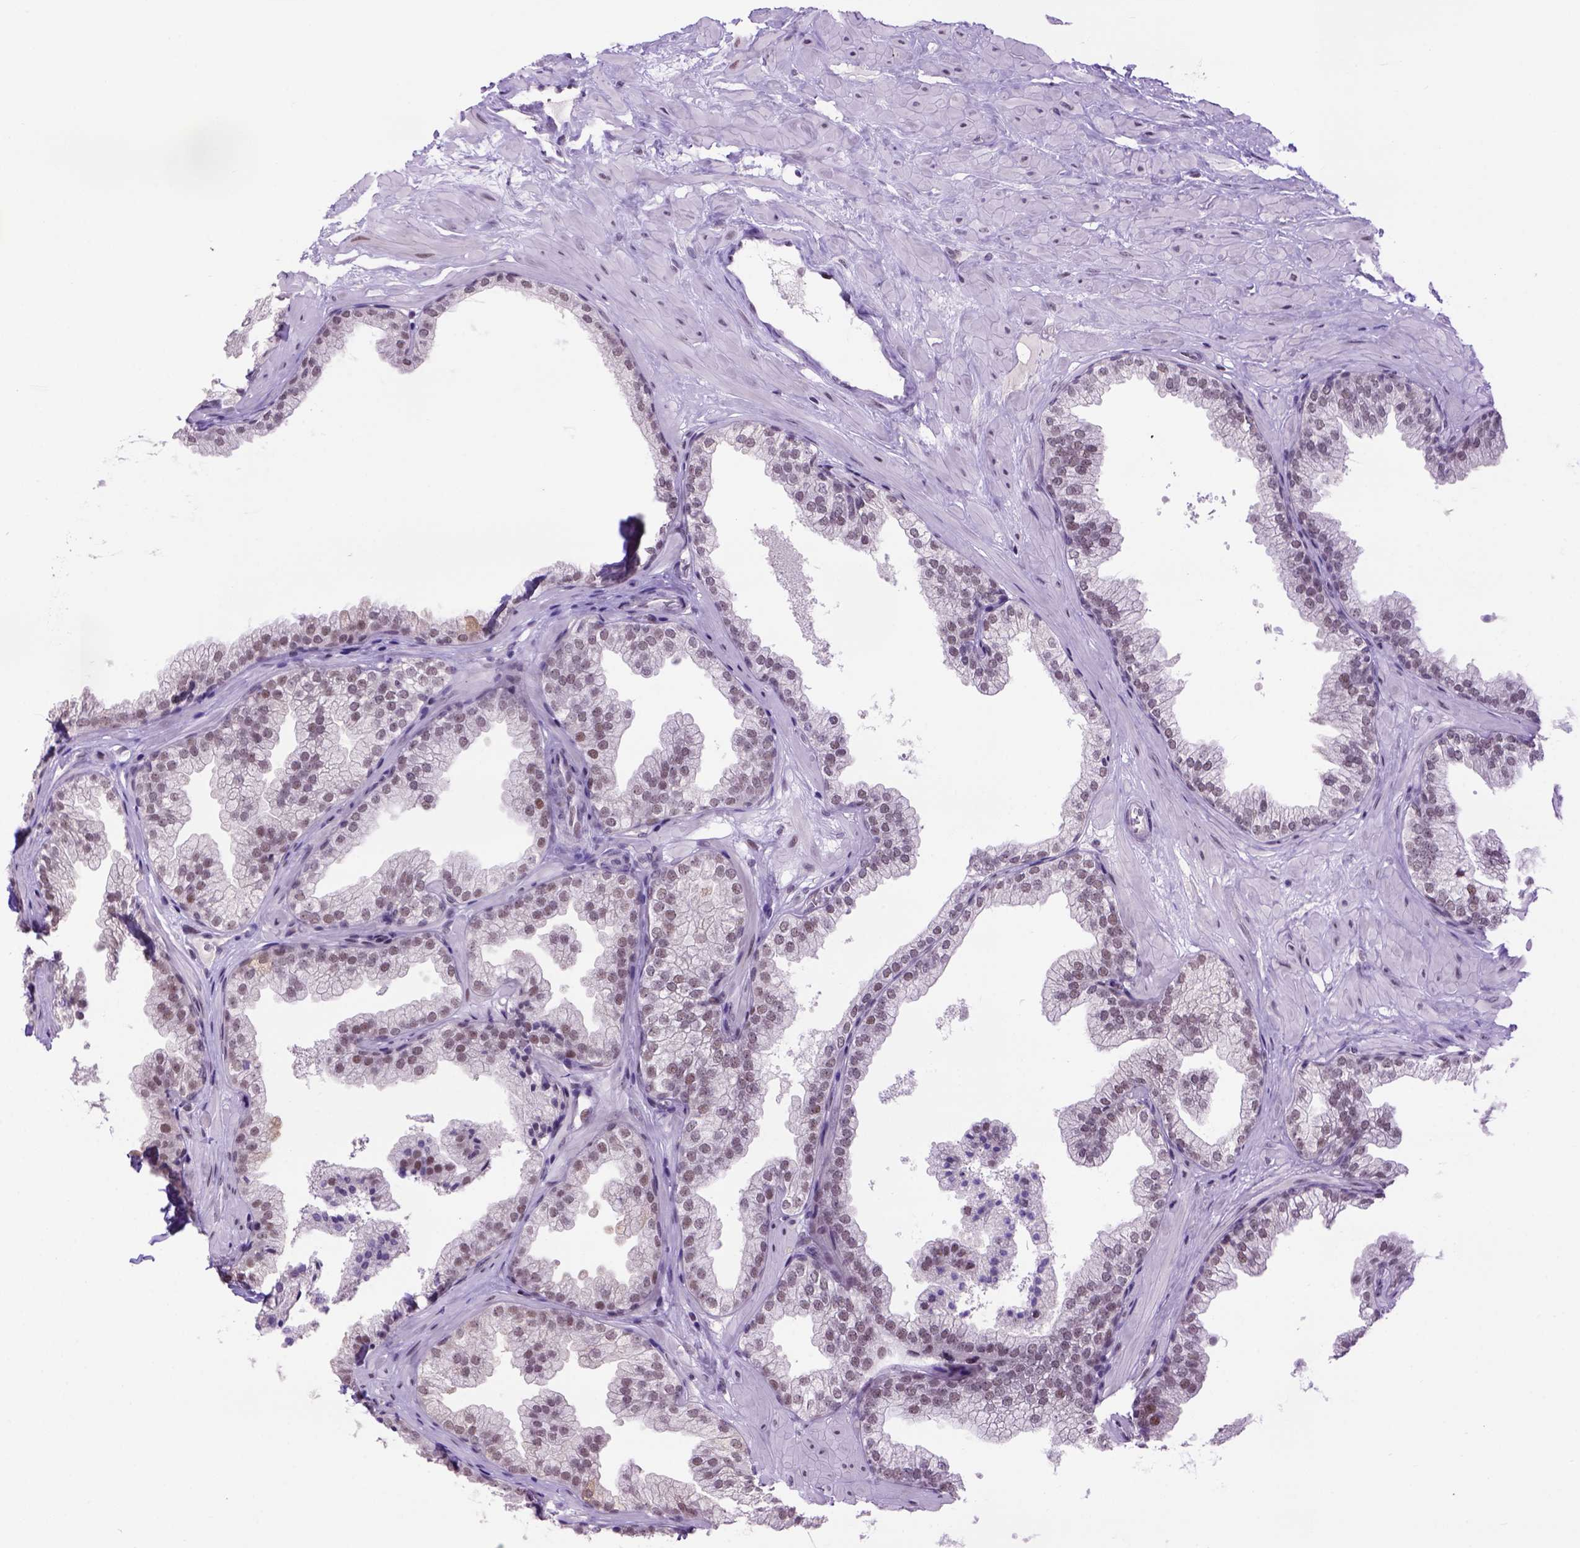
{"staining": {"intensity": "moderate", "quantity": "<25%", "location": "nuclear"}, "tissue": "prostate", "cell_type": "Glandular cells", "image_type": "normal", "snomed": [{"axis": "morphology", "description": "Normal tissue, NOS"}, {"axis": "topography", "description": "Prostate"}], "caption": "Brown immunohistochemical staining in unremarkable human prostate exhibits moderate nuclear staining in approximately <25% of glandular cells. The staining was performed using DAB, with brown indicating positive protein expression. Nuclei are stained blue with hematoxylin.", "gene": "TBPL1", "patient": {"sex": "male", "age": 37}}